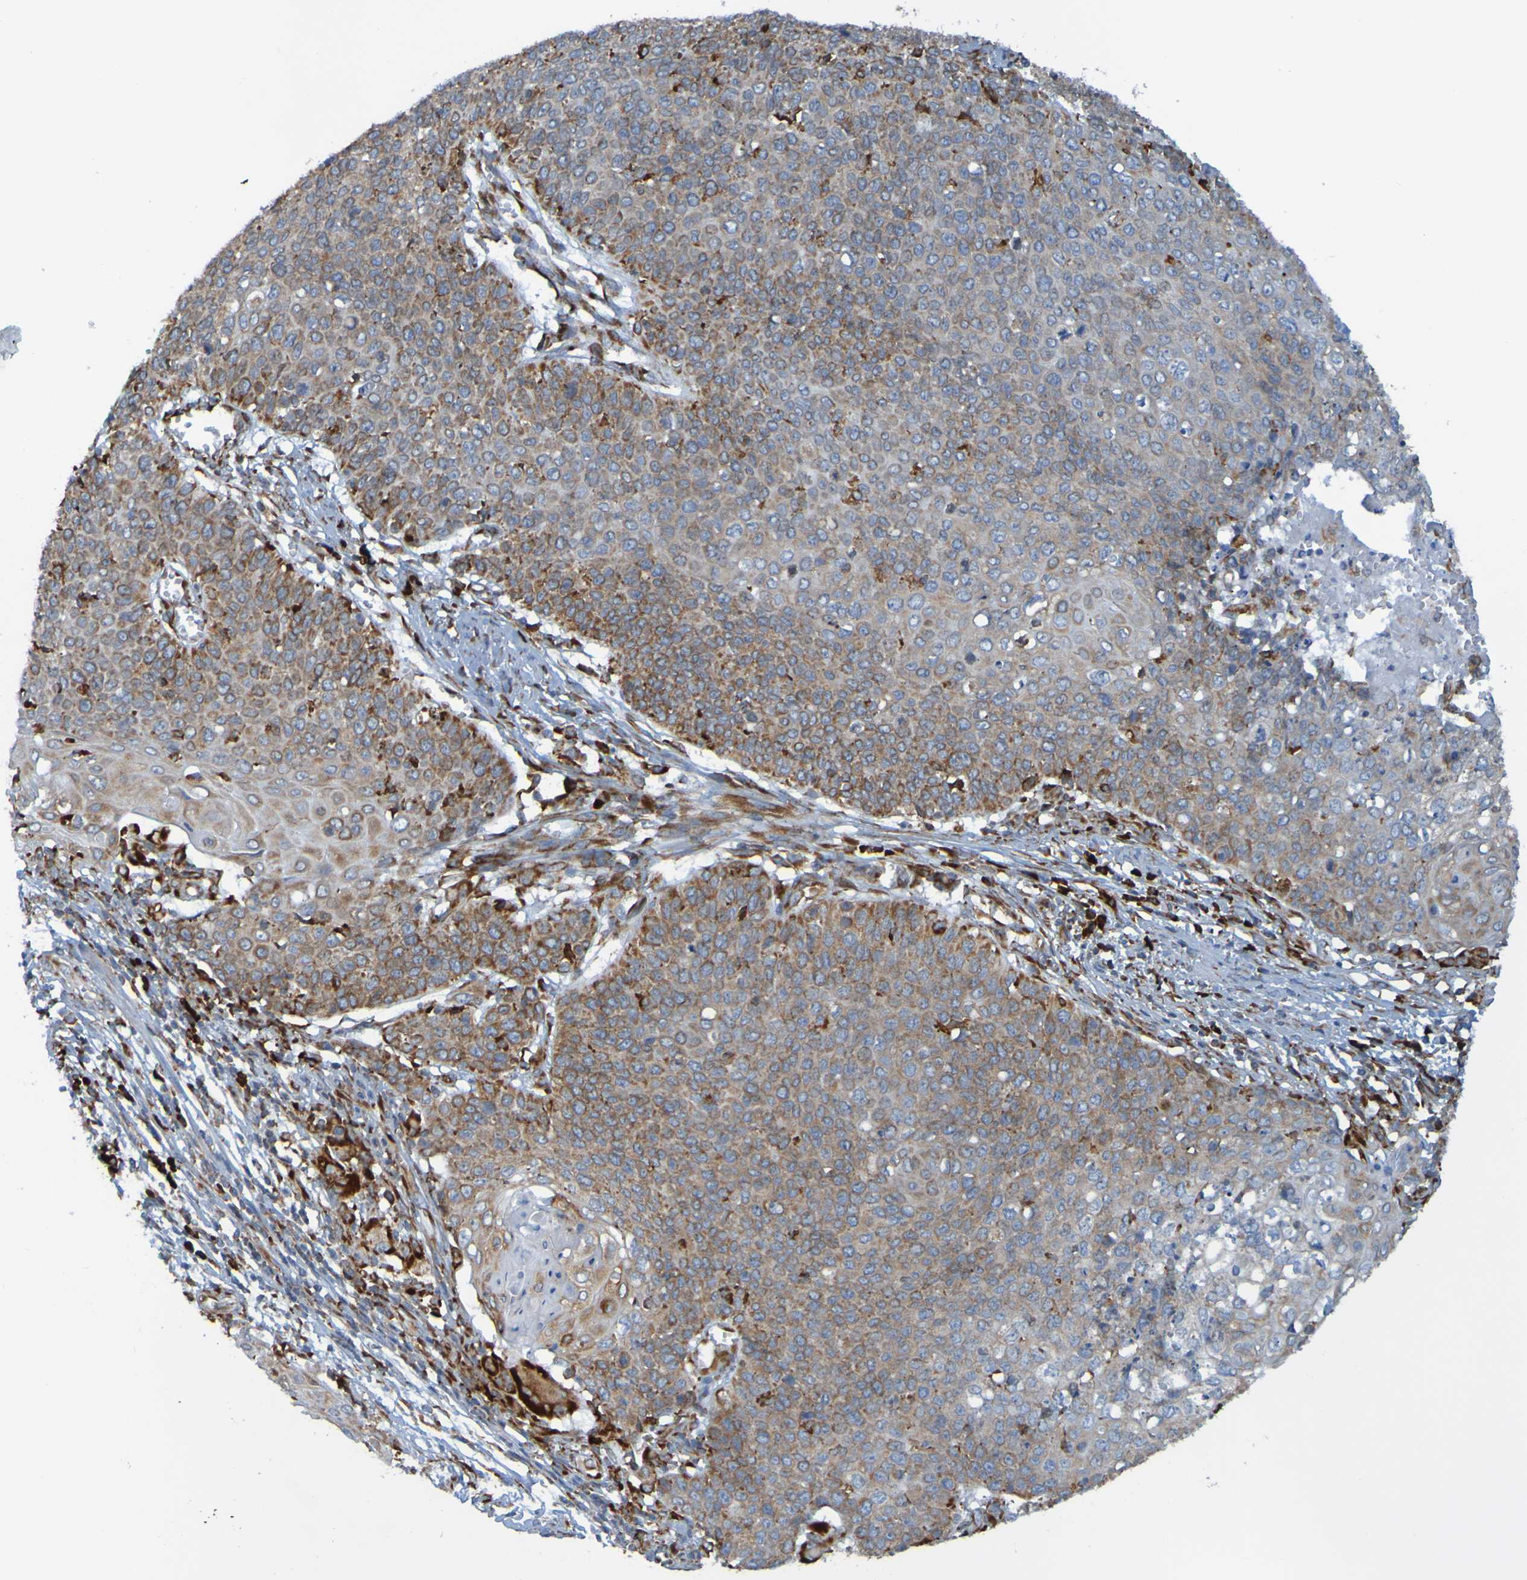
{"staining": {"intensity": "weak", "quantity": "25%-75%", "location": "cytoplasmic/membranous"}, "tissue": "cervical cancer", "cell_type": "Tumor cells", "image_type": "cancer", "snomed": [{"axis": "morphology", "description": "Squamous cell carcinoma, NOS"}, {"axis": "topography", "description": "Cervix"}], "caption": "Human cervical cancer stained with a brown dye demonstrates weak cytoplasmic/membranous positive staining in about 25%-75% of tumor cells.", "gene": "SSR1", "patient": {"sex": "female", "age": 39}}